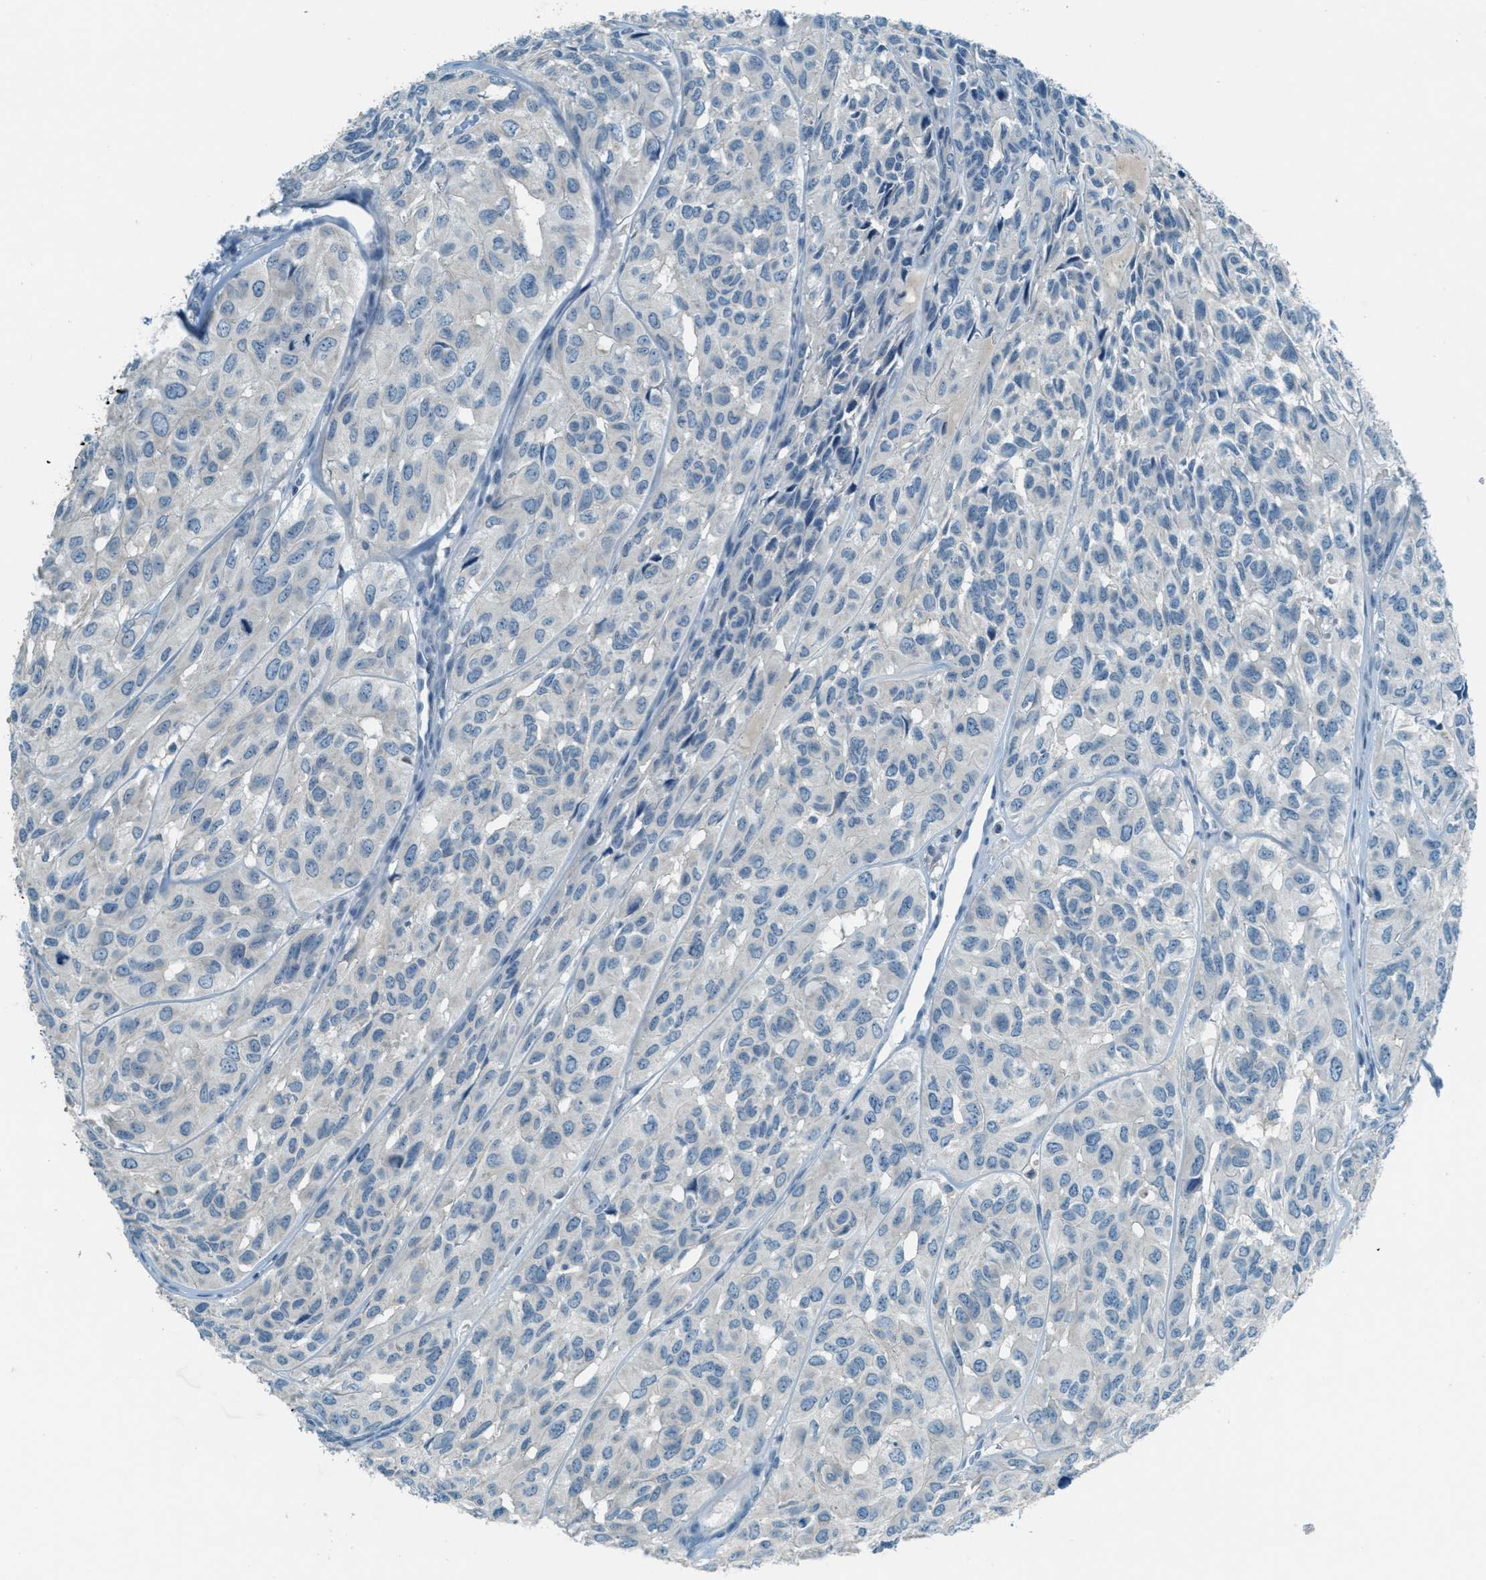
{"staining": {"intensity": "negative", "quantity": "none", "location": "none"}, "tissue": "head and neck cancer", "cell_type": "Tumor cells", "image_type": "cancer", "snomed": [{"axis": "morphology", "description": "Adenocarcinoma, NOS"}, {"axis": "topography", "description": "Salivary gland, NOS"}, {"axis": "topography", "description": "Head-Neck"}], "caption": "A high-resolution photomicrograph shows immunohistochemistry (IHC) staining of head and neck cancer, which demonstrates no significant staining in tumor cells.", "gene": "MSLN", "patient": {"sex": "female", "age": 76}}